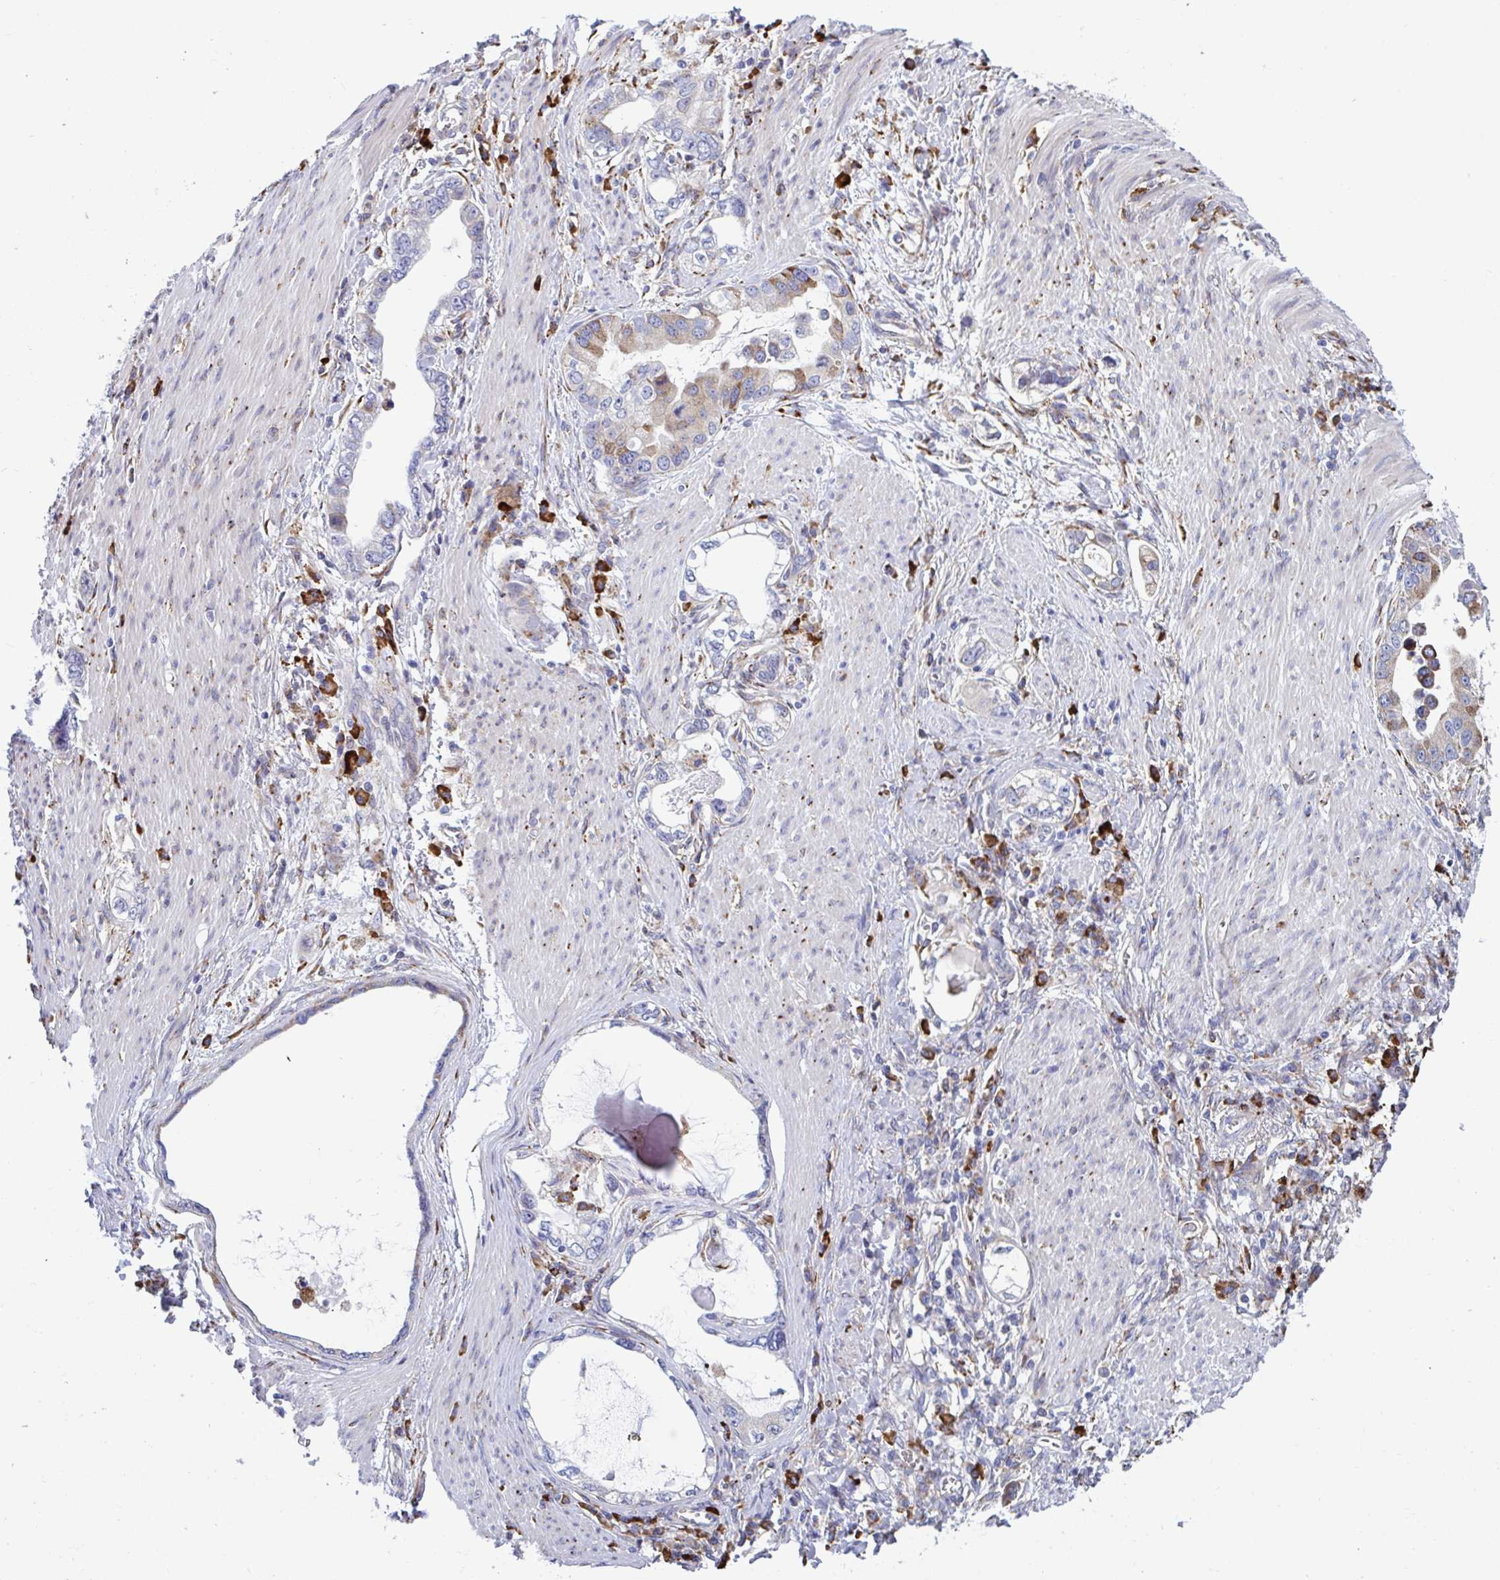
{"staining": {"intensity": "moderate", "quantity": "<25%", "location": "cytoplasmic/membranous"}, "tissue": "stomach cancer", "cell_type": "Tumor cells", "image_type": "cancer", "snomed": [{"axis": "morphology", "description": "Adenocarcinoma, NOS"}, {"axis": "topography", "description": "Stomach, lower"}], "caption": "Immunohistochemistry of human stomach cancer exhibits low levels of moderate cytoplasmic/membranous staining in about <25% of tumor cells. The protein is stained brown, and the nuclei are stained in blue (DAB IHC with brightfield microscopy, high magnification).", "gene": "PEAK3", "patient": {"sex": "female", "age": 93}}